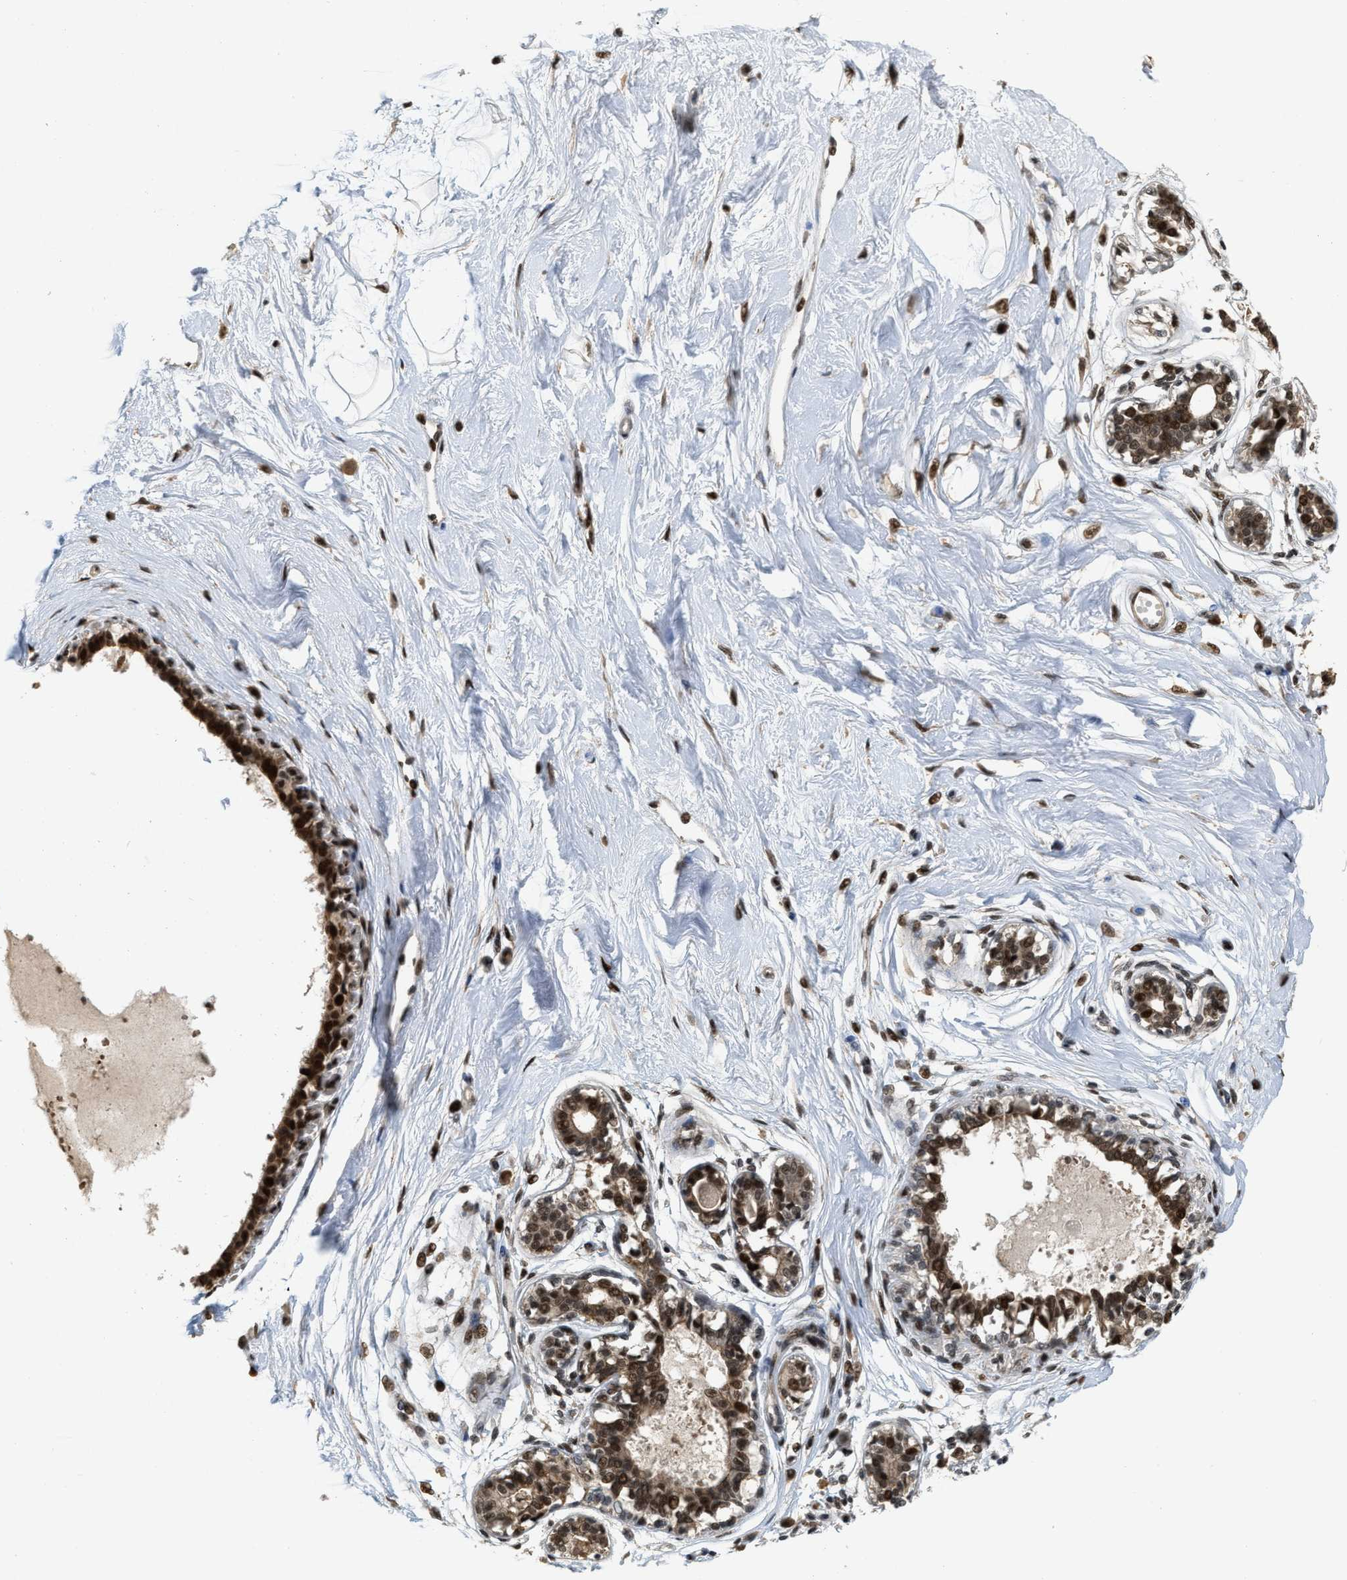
{"staining": {"intensity": "moderate", "quantity": ">75%", "location": "nuclear"}, "tissue": "breast", "cell_type": "Adipocytes", "image_type": "normal", "snomed": [{"axis": "morphology", "description": "Normal tissue, NOS"}, {"axis": "topography", "description": "Breast"}], "caption": "DAB immunohistochemical staining of normal human breast exhibits moderate nuclear protein positivity in approximately >75% of adipocytes.", "gene": "SERTAD2", "patient": {"sex": "female", "age": 45}}